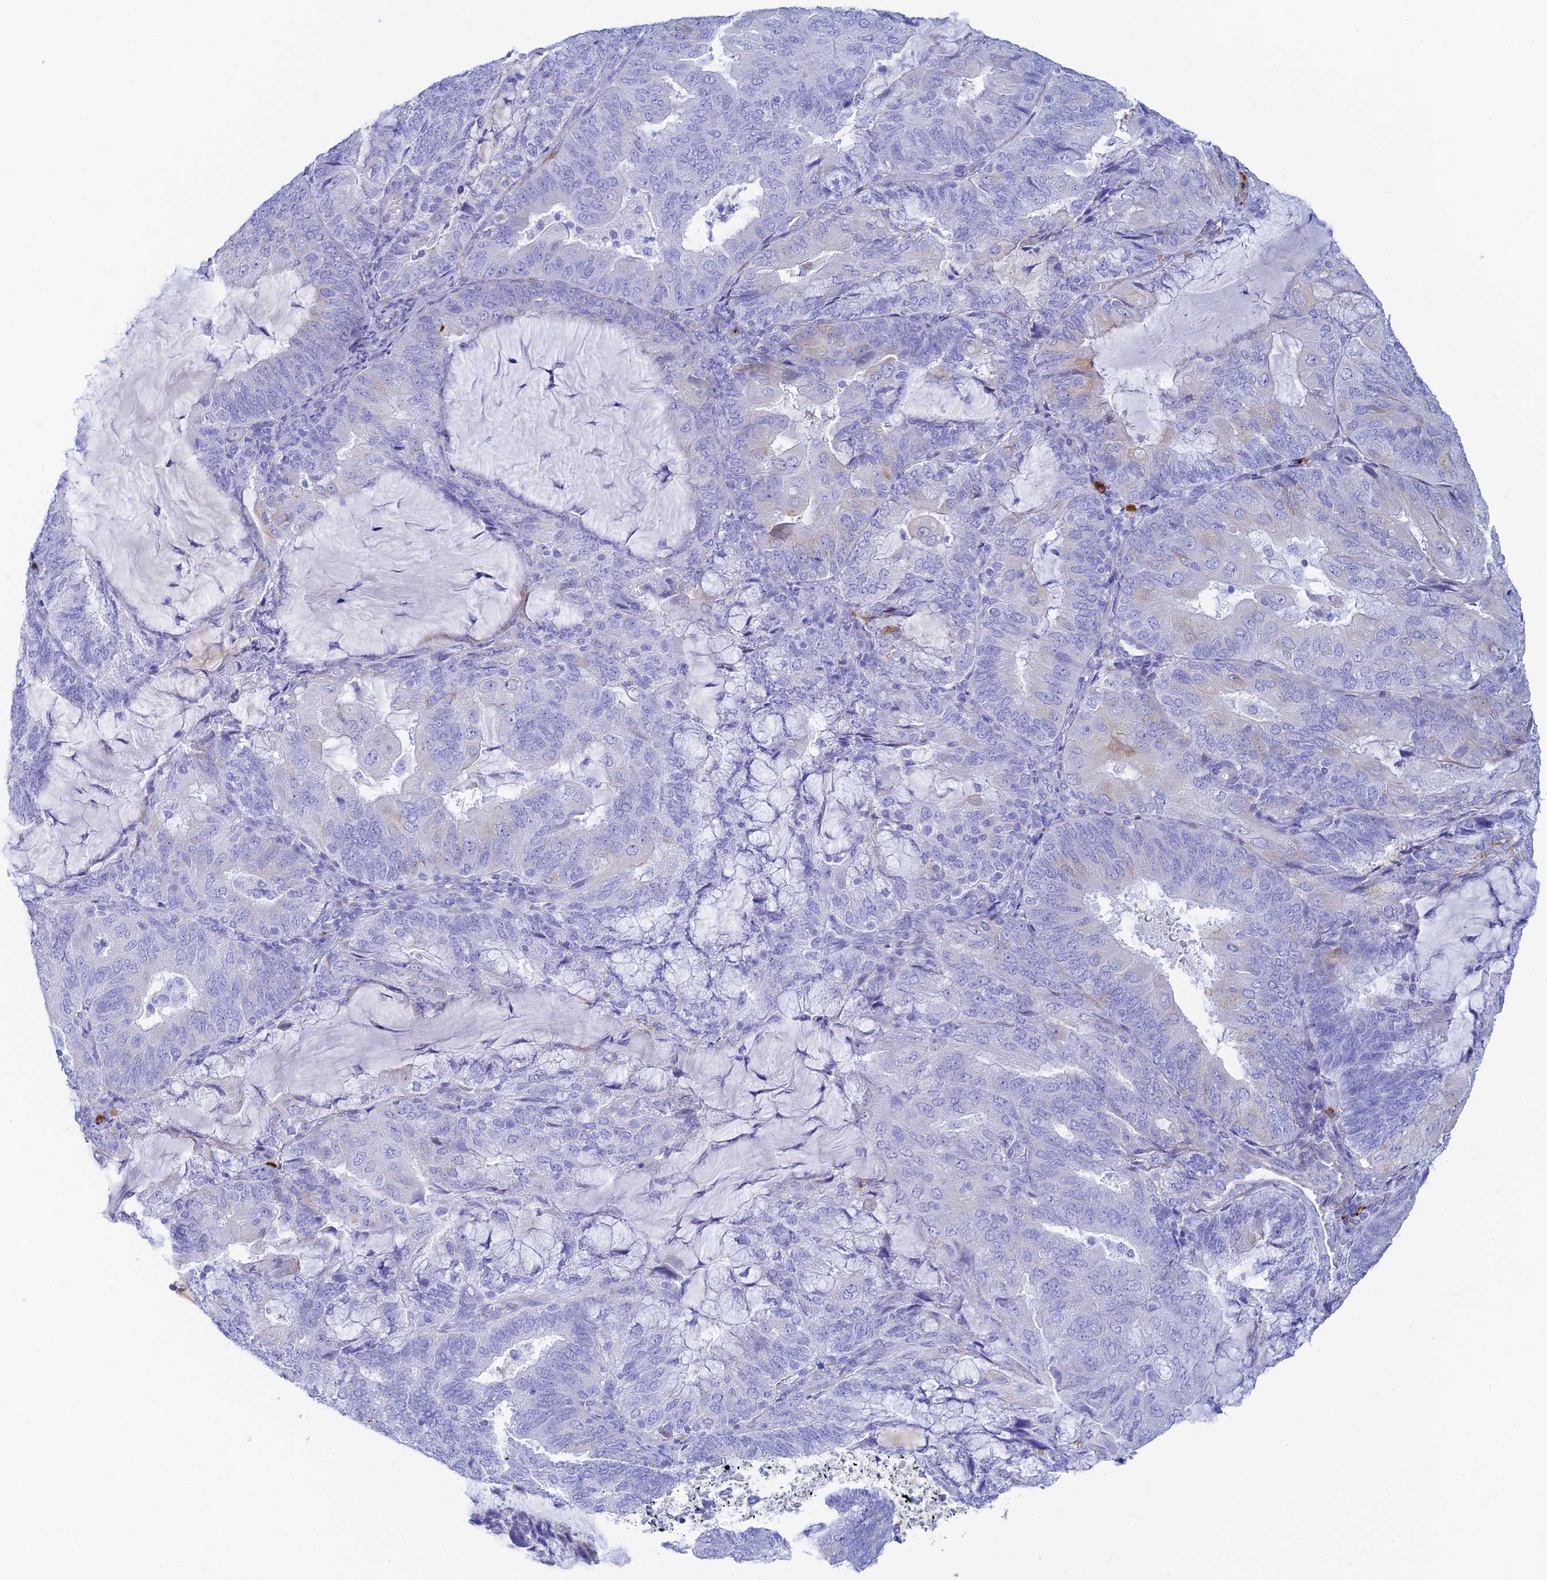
{"staining": {"intensity": "negative", "quantity": "none", "location": "none"}, "tissue": "endometrial cancer", "cell_type": "Tumor cells", "image_type": "cancer", "snomed": [{"axis": "morphology", "description": "Adenocarcinoma, NOS"}, {"axis": "topography", "description": "Endometrium"}], "caption": "Immunohistochemistry (IHC) of human endometrial cancer displays no positivity in tumor cells.", "gene": "CEP152", "patient": {"sex": "female", "age": 81}}